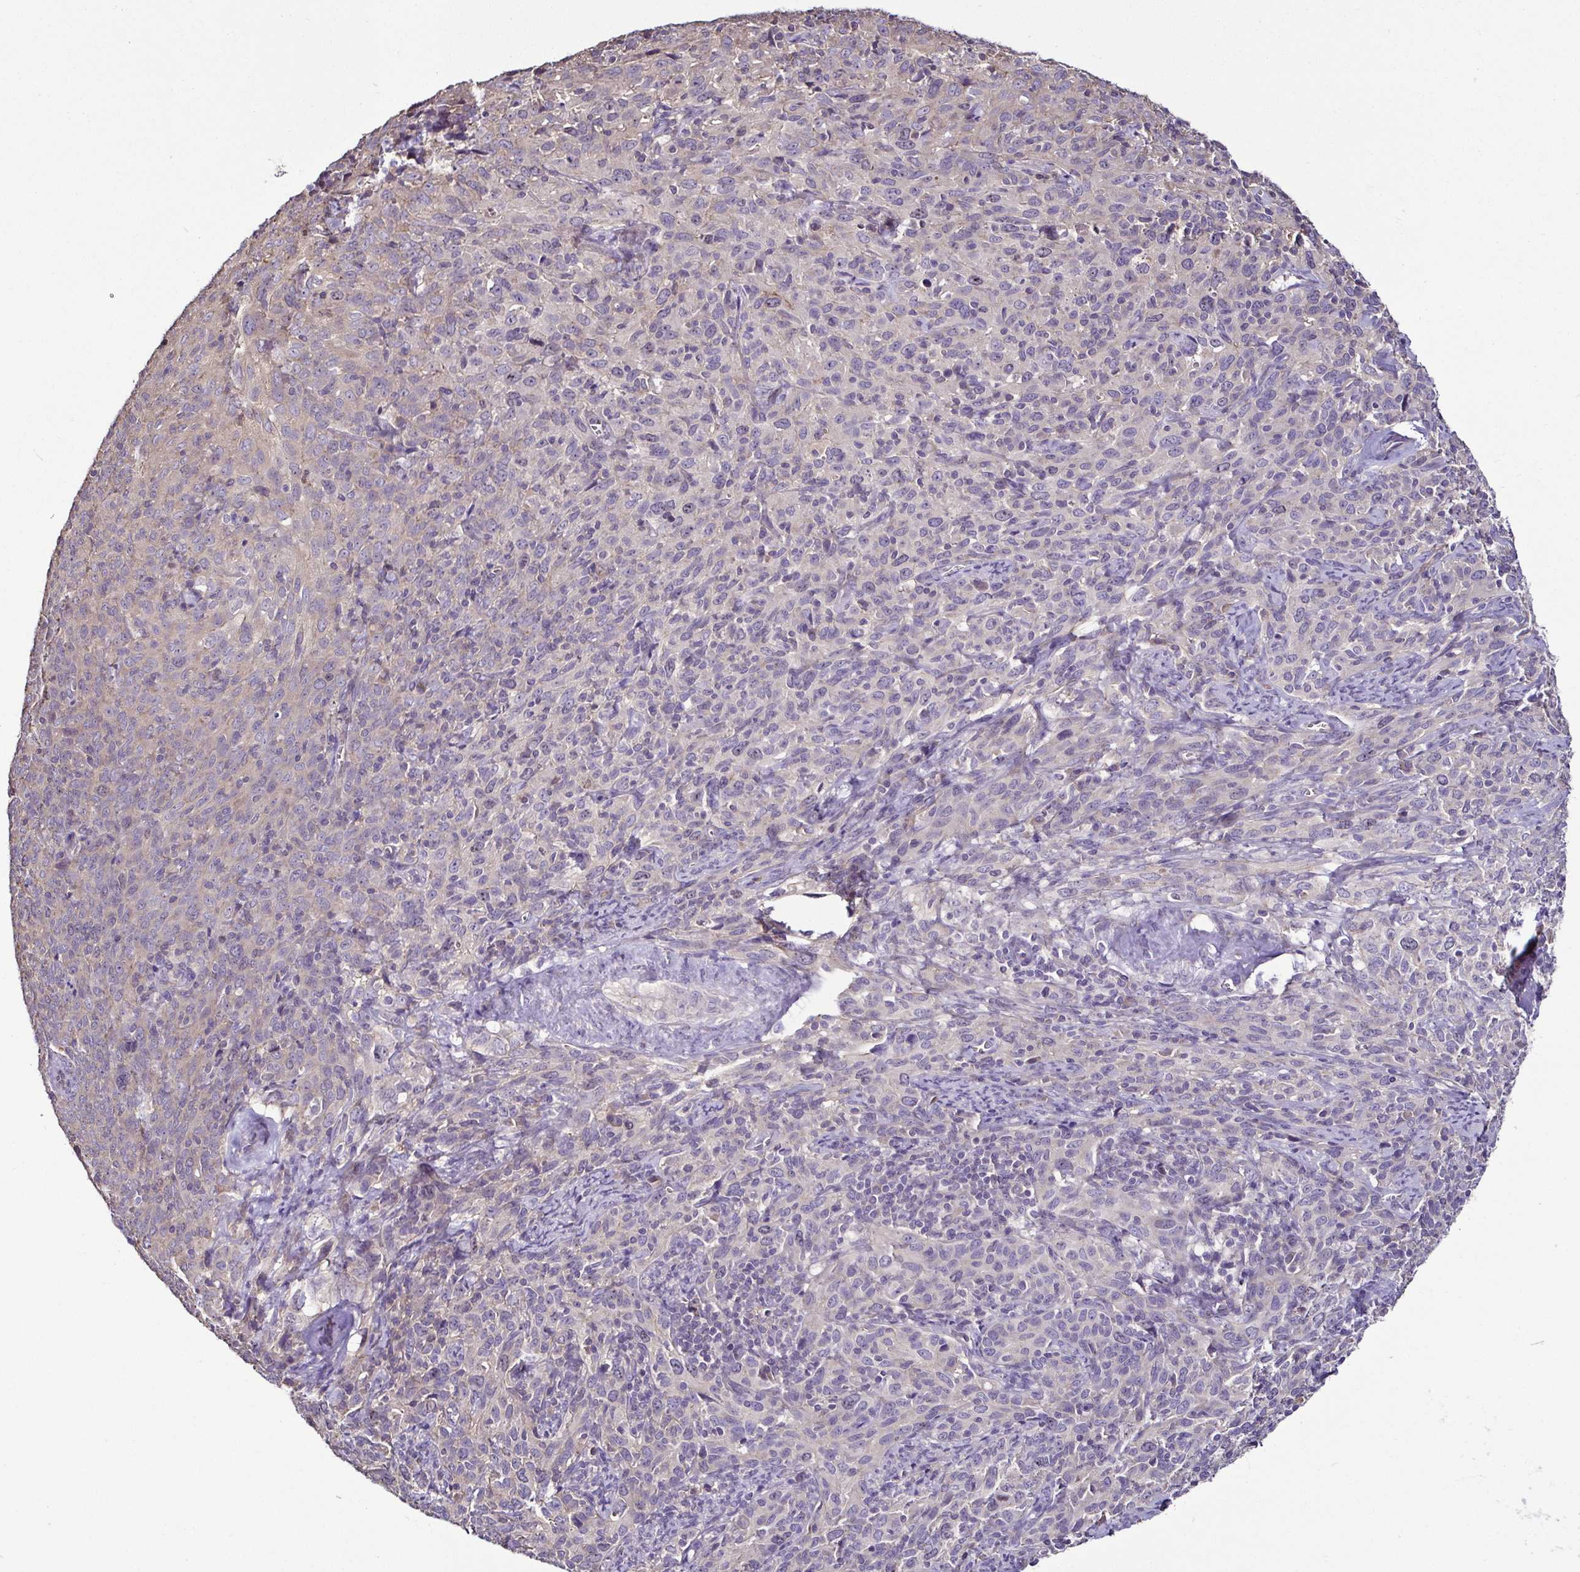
{"staining": {"intensity": "negative", "quantity": "none", "location": "none"}, "tissue": "cervical cancer", "cell_type": "Tumor cells", "image_type": "cancer", "snomed": [{"axis": "morphology", "description": "Squamous cell carcinoma, NOS"}, {"axis": "topography", "description": "Cervix"}], "caption": "High magnification brightfield microscopy of squamous cell carcinoma (cervical) stained with DAB (brown) and counterstained with hematoxylin (blue): tumor cells show no significant staining. Nuclei are stained in blue.", "gene": "LMOD2", "patient": {"sex": "female", "age": 51}}